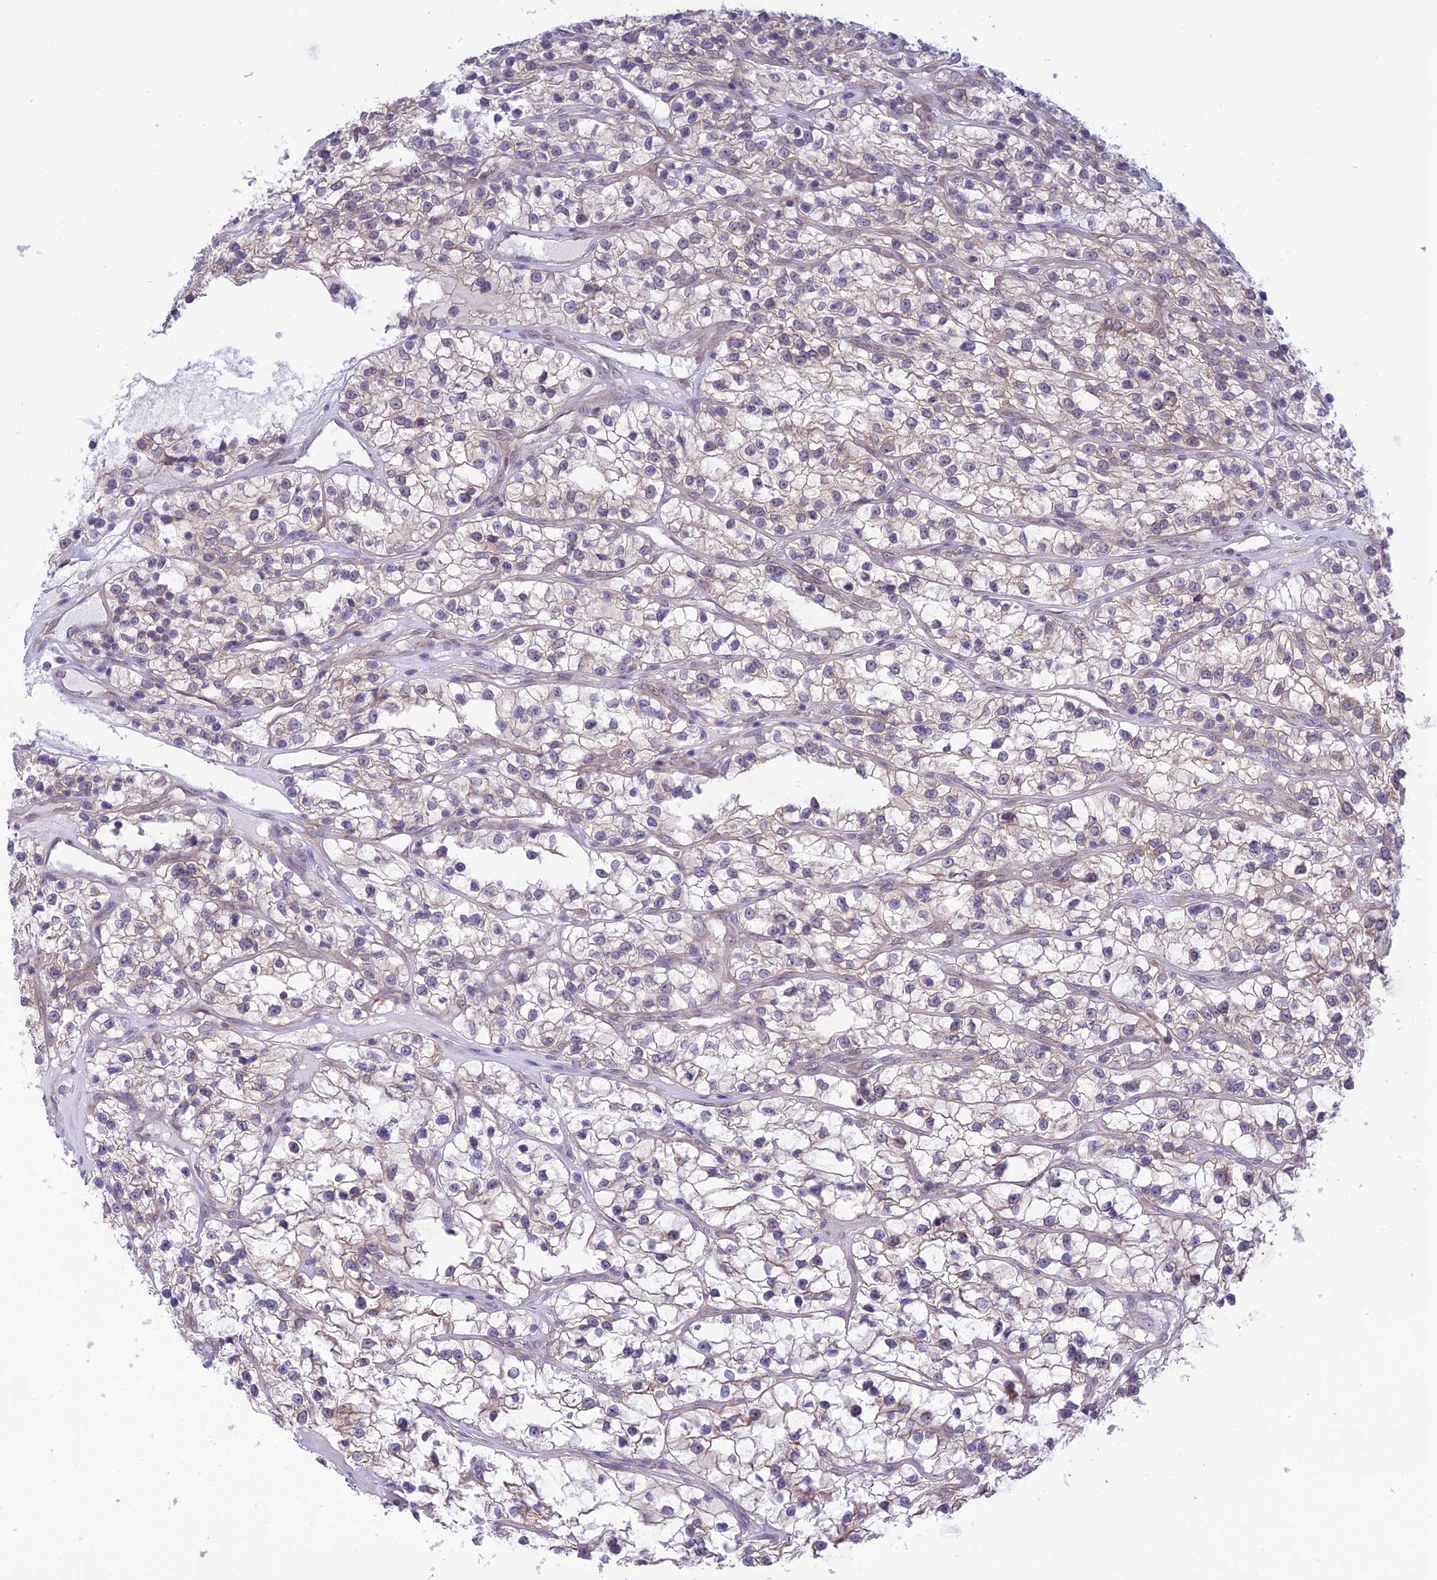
{"staining": {"intensity": "weak", "quantity": "<25%", "location": "cytoplasmic/membranous"}, "tissue": "renal cancer", "cell_type": "Tumor cells", "image_type": "cancer", "snomed": [{"axis": "morphology", "description": "Adenocarcinoma, NOS"}, {"axis": "topography", "description": "Kidney"}], "caption": "DAB immunohistochemical staining of renal adenocarcinoma demonstrates no significant staining in tumor cells.", "gene": "RNF126", "patient": {"sex": "female", "age": 57}}